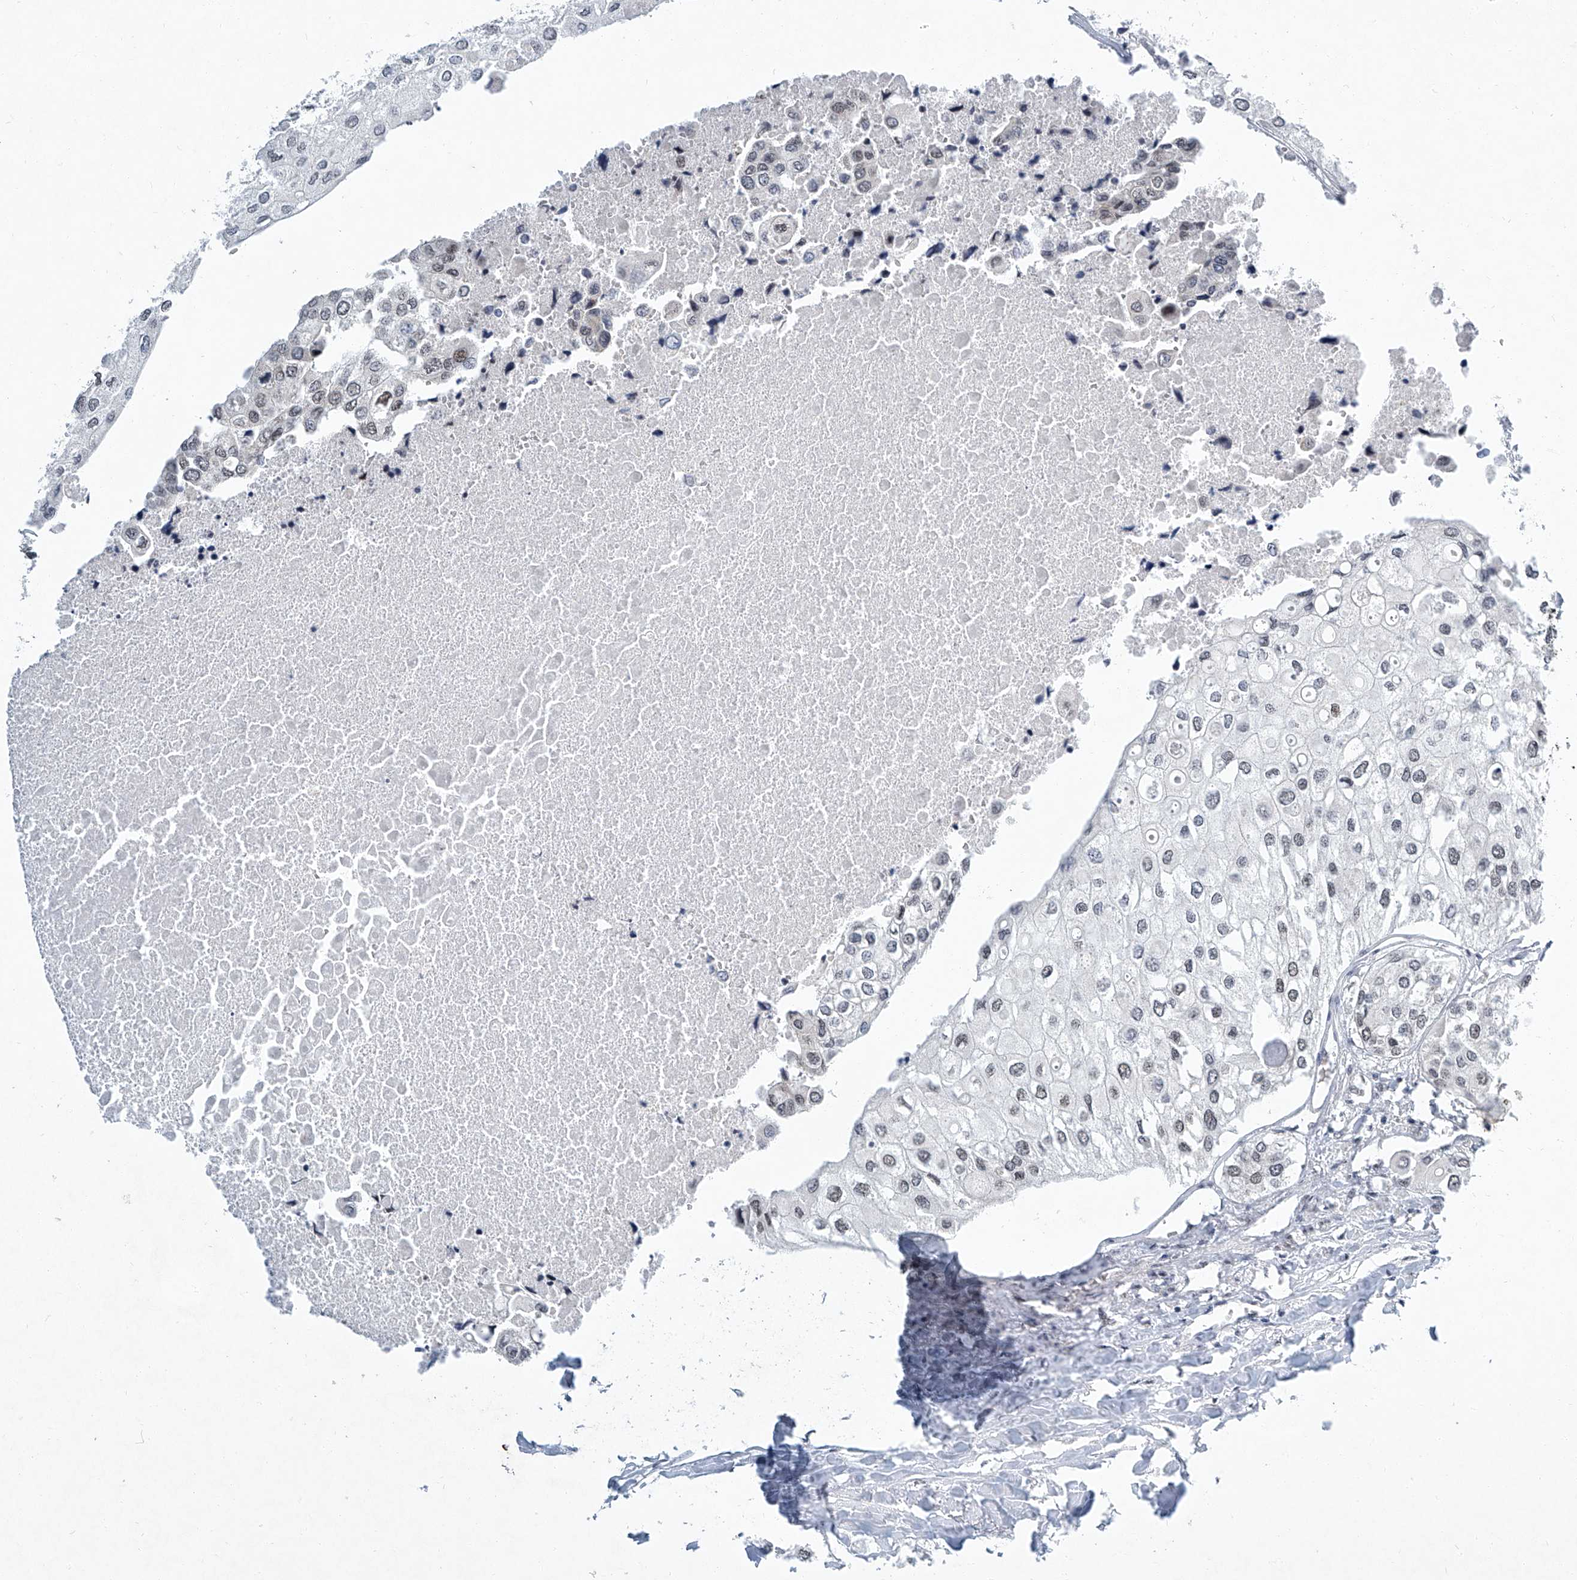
{"staining": {"intensity": "weak", "quantity": "<25%", "location": "nuclear"}, "tissue": "urothelial cancer", "cell_type": "Tumor cells", "image_type": "cancer", "snomed": [{"axis": "morphology", "description": "Urothelial carcinoma, High grade"}, {"axis": "topography", "description": "Urinary bladder"}], "caption": "High power microscopy image of an immunohistochemistry (IHC) image of urothelial cancer, revealing no significant positivity in tumor cells. (DAB (3,3'-diaminobenzidine) immunohistochemistry (IHC) with hematoxylin counter stain).", "gene": "TFDP1", "patient": {"sex": "male", "age": 64}}